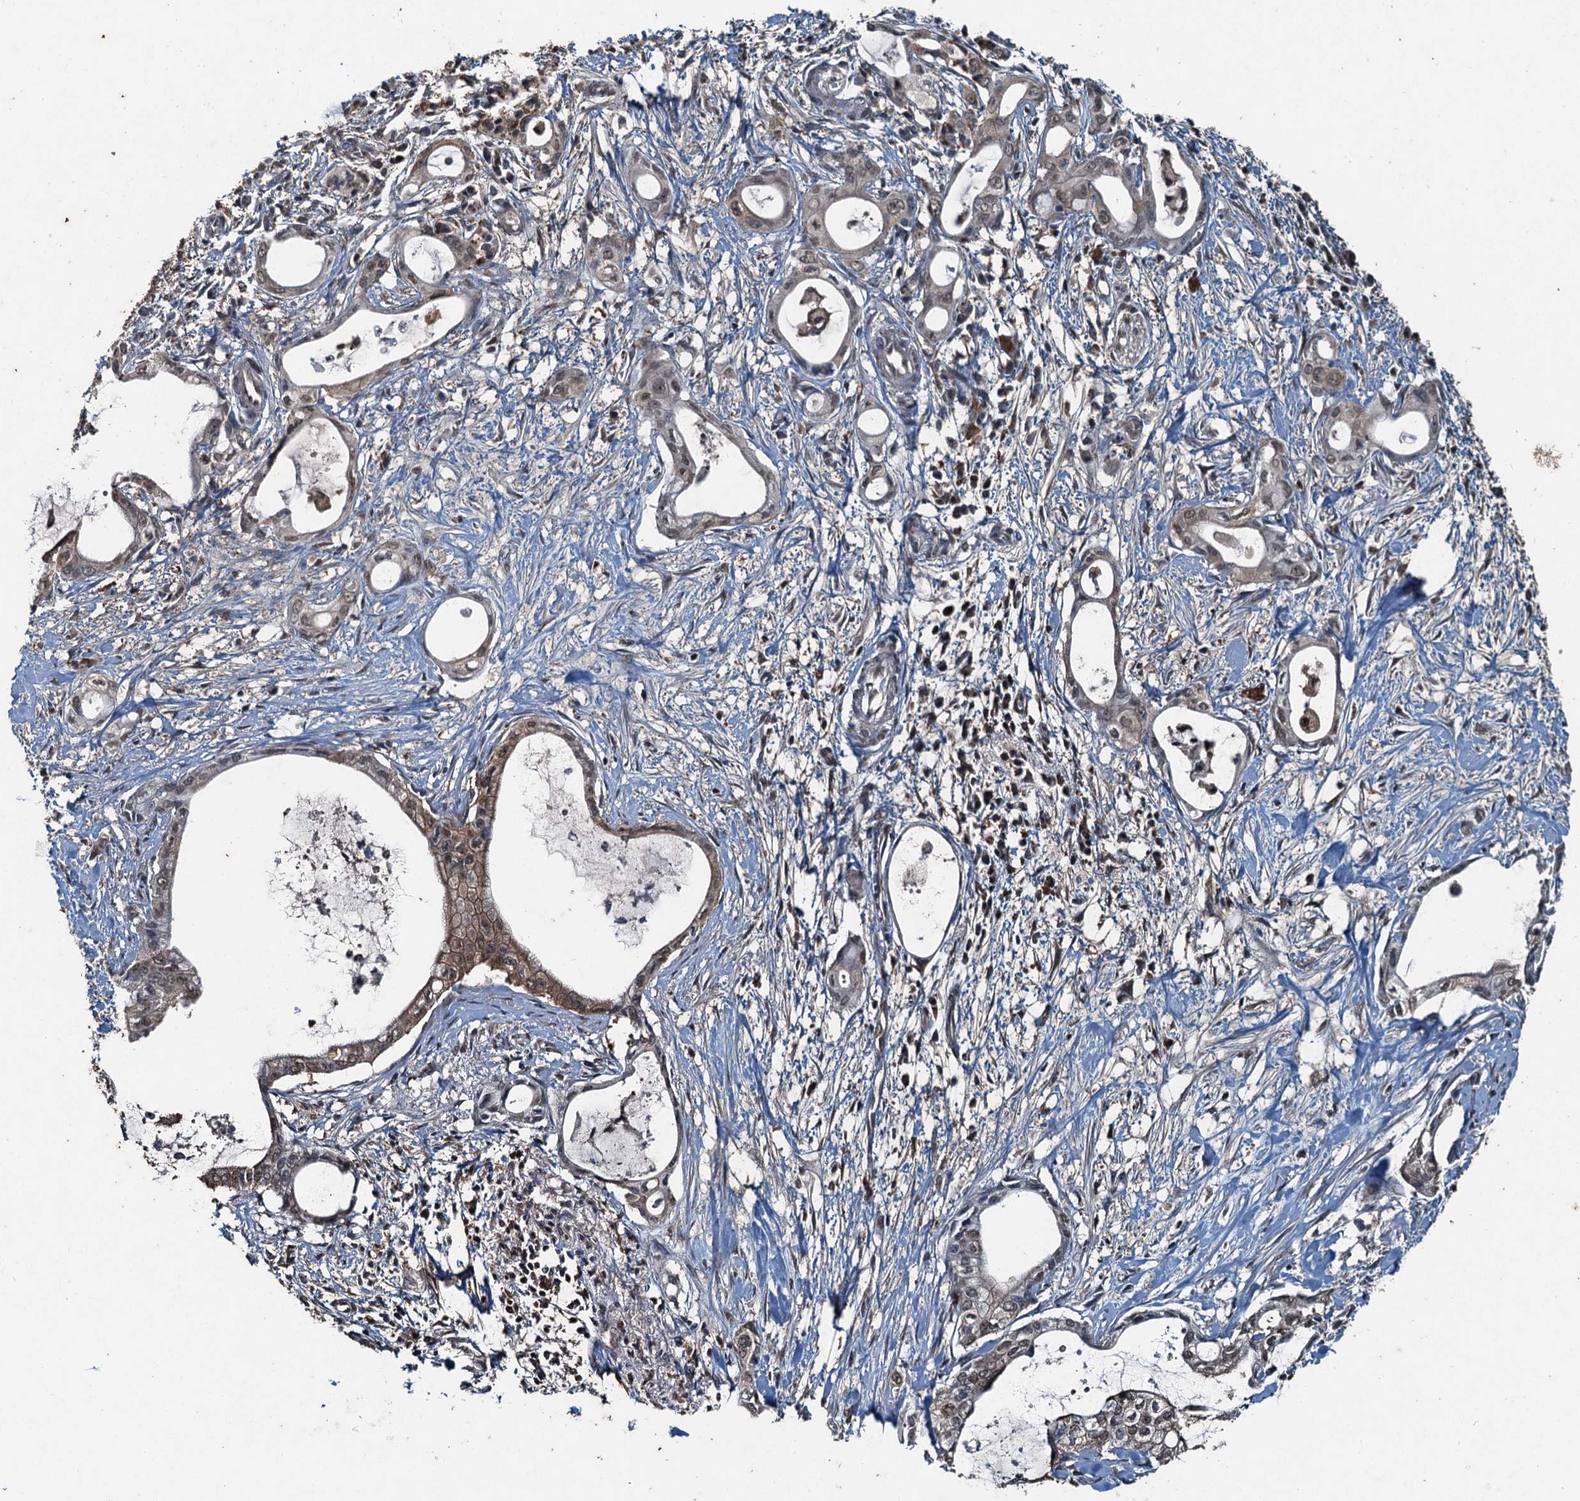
{"staining": {"intensity": "weak", "quantity": "<25%", "location": "cytoplasmic/membranous"}, "tissue": "pancreatic cancer", "cell_type": "Tumor cells", "image_type": "cancer", "snomed": [{"axis": "morphology", "description": "Adenocarcinoma, NOS"}, {"axis": "topography", "description": "Pancreas"}], "caption": "Immunohistochemical staining of pancreatic cancer demonstrates no significant expression in tumor cells.", "gene": "TCTN1", "patient": {"sex": "male", "age": 72}}